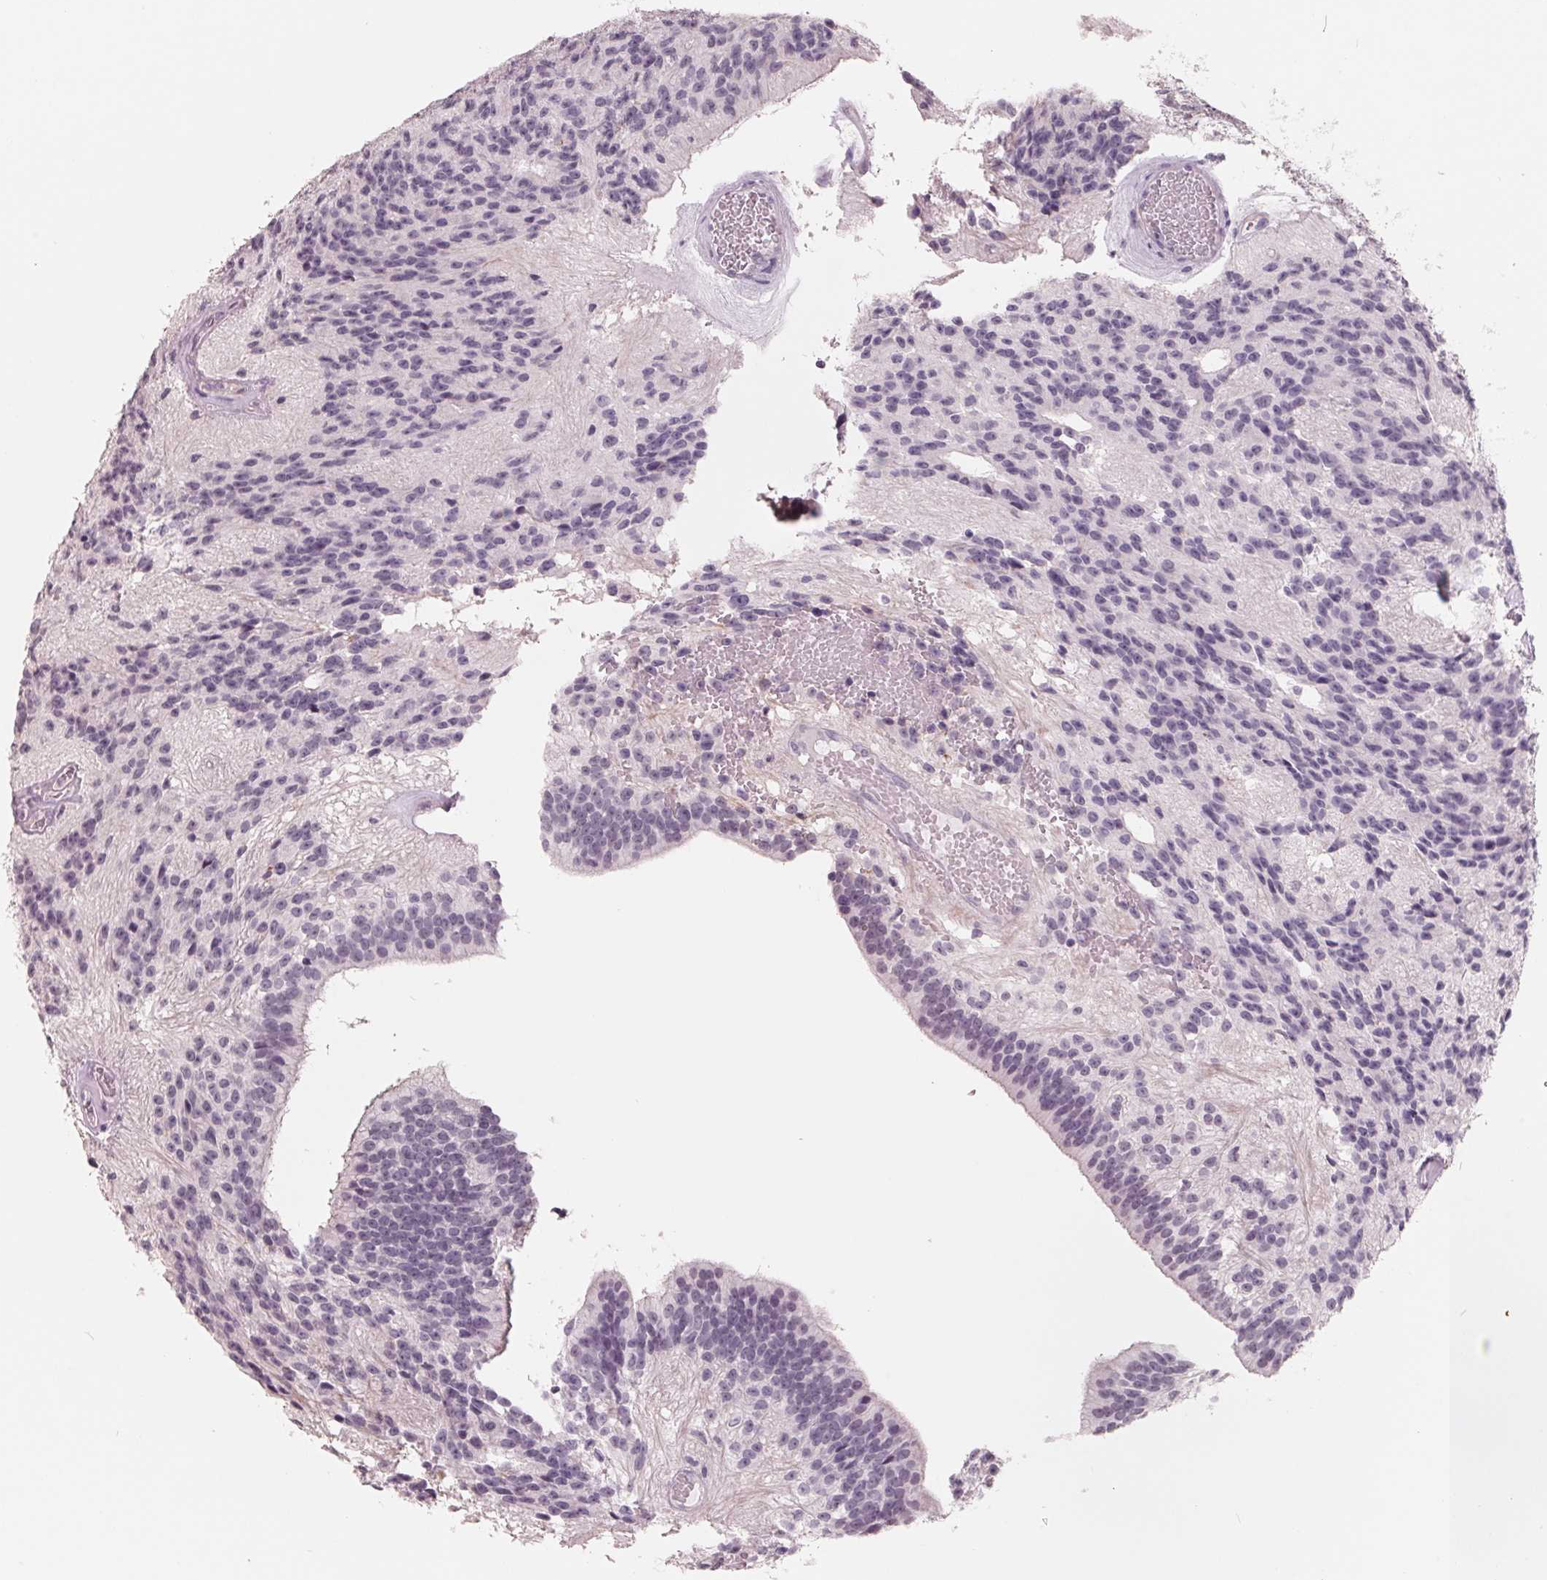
{"staining": {"intensity": "negative", "quantity": "none", "location": "none"}, "tissue": "glioma", "cell_type": "Tumor cells", "image_type": "cancer", "snomed": [{"axis": "morphology", "description": "Glioma, malignant, Low grade"}, {"axis": "topography", "description": "Brain"}], "caption": "A photomicrograph of glioma stained for a protein exhibits no brown staining in tumor cells.", "gene": "FTCD", "patient": {"sex": "male", "age": 31}}